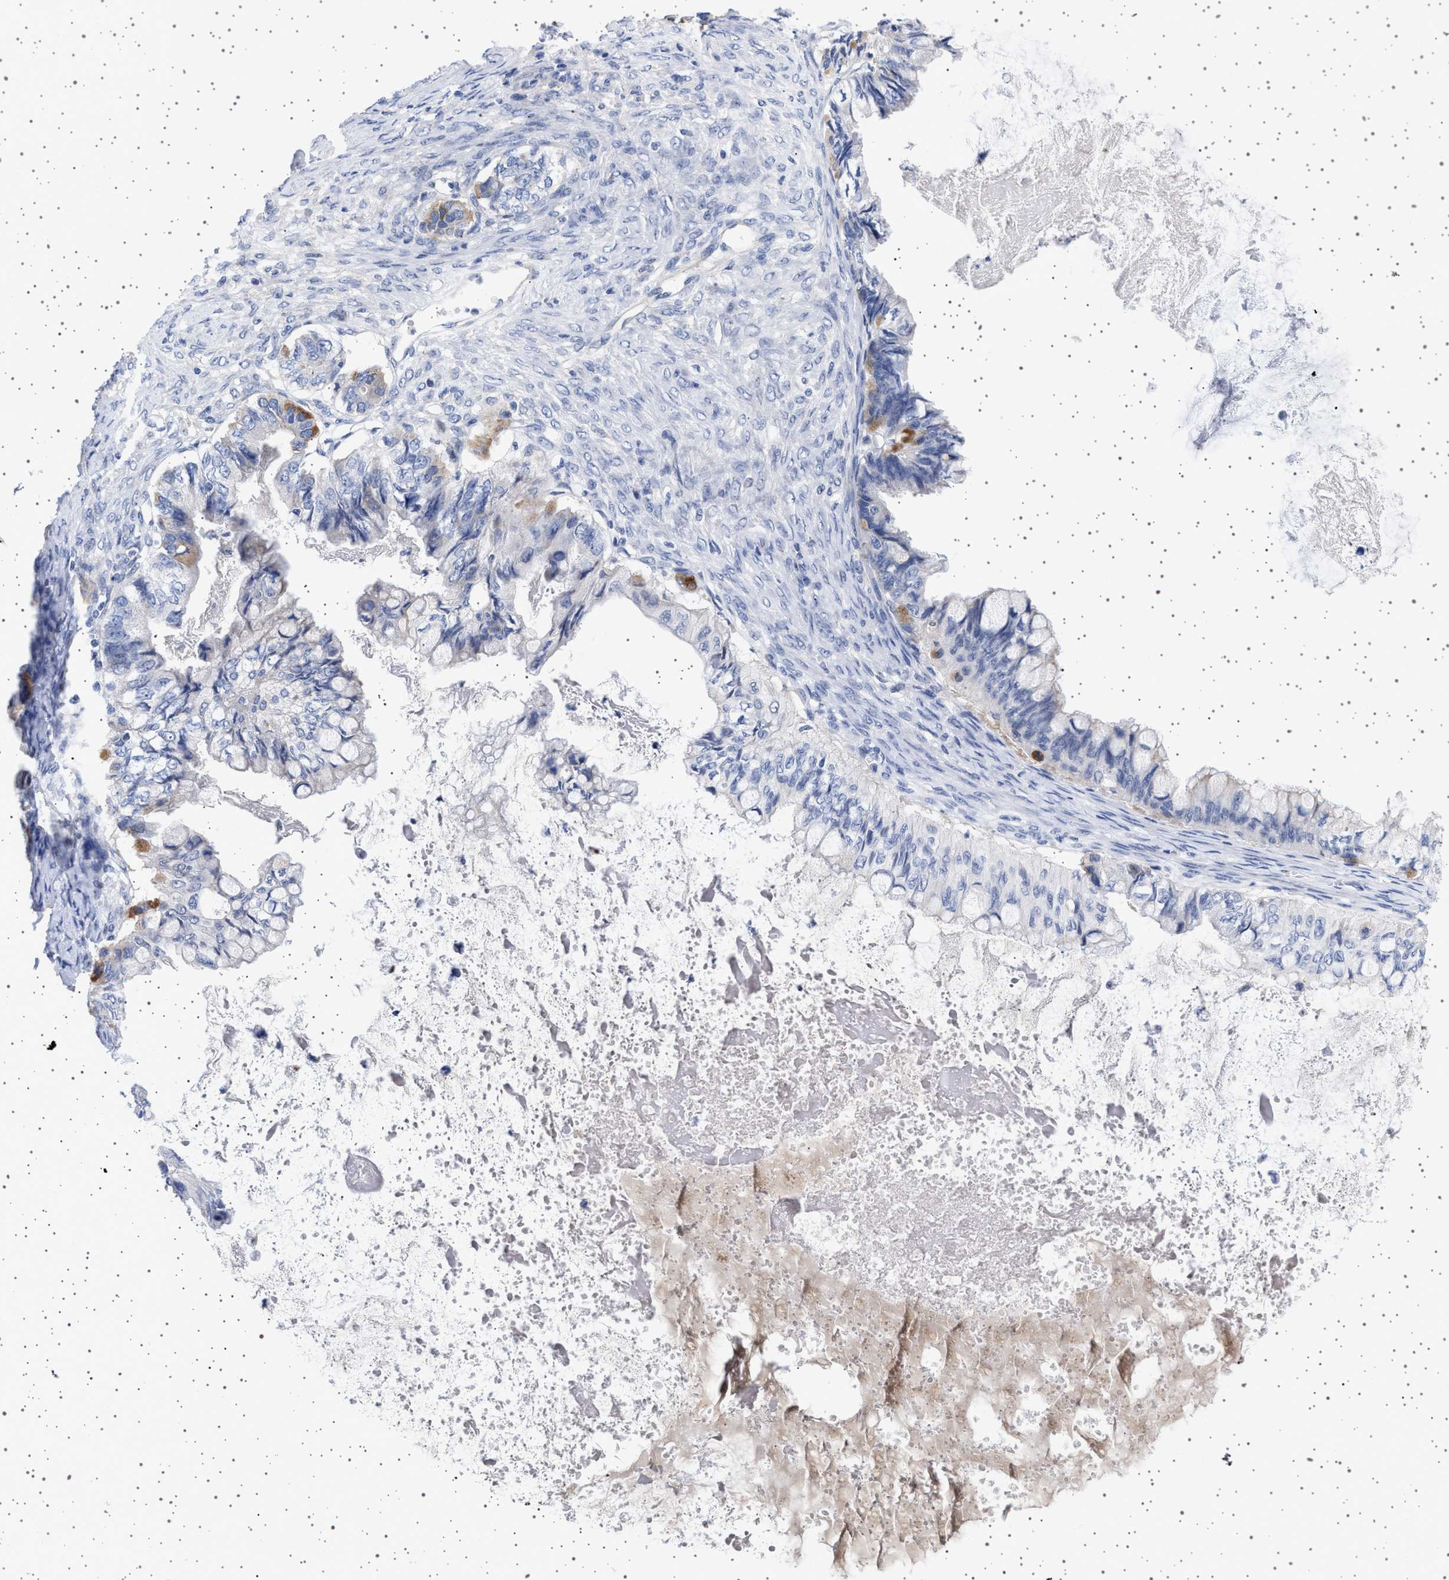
{"staining": {"intensity": "negative", "quantity": "none", "location": "none"}, "tissue": "ovarian cancer", "cell_type": "Tumor cells", "image_type": "cancer", "snomed": [{"axis": "morphology", "description": "Cystadenocarcinoma, mucinous, NOS"}, {"axis": "topography", "description": "Ovary"}], "caption": "Tumor cells are negative for brown protein staining in ovarian cancer (mucinous cystadenocarcinoma). (Stains: DAB immunohistochemistry with hematoxylin counter stain, Microscopy: brightfield microscopy at high magnification).", "gene": "TRMT10B", "patient": {"sex": "female", "age": 80}}